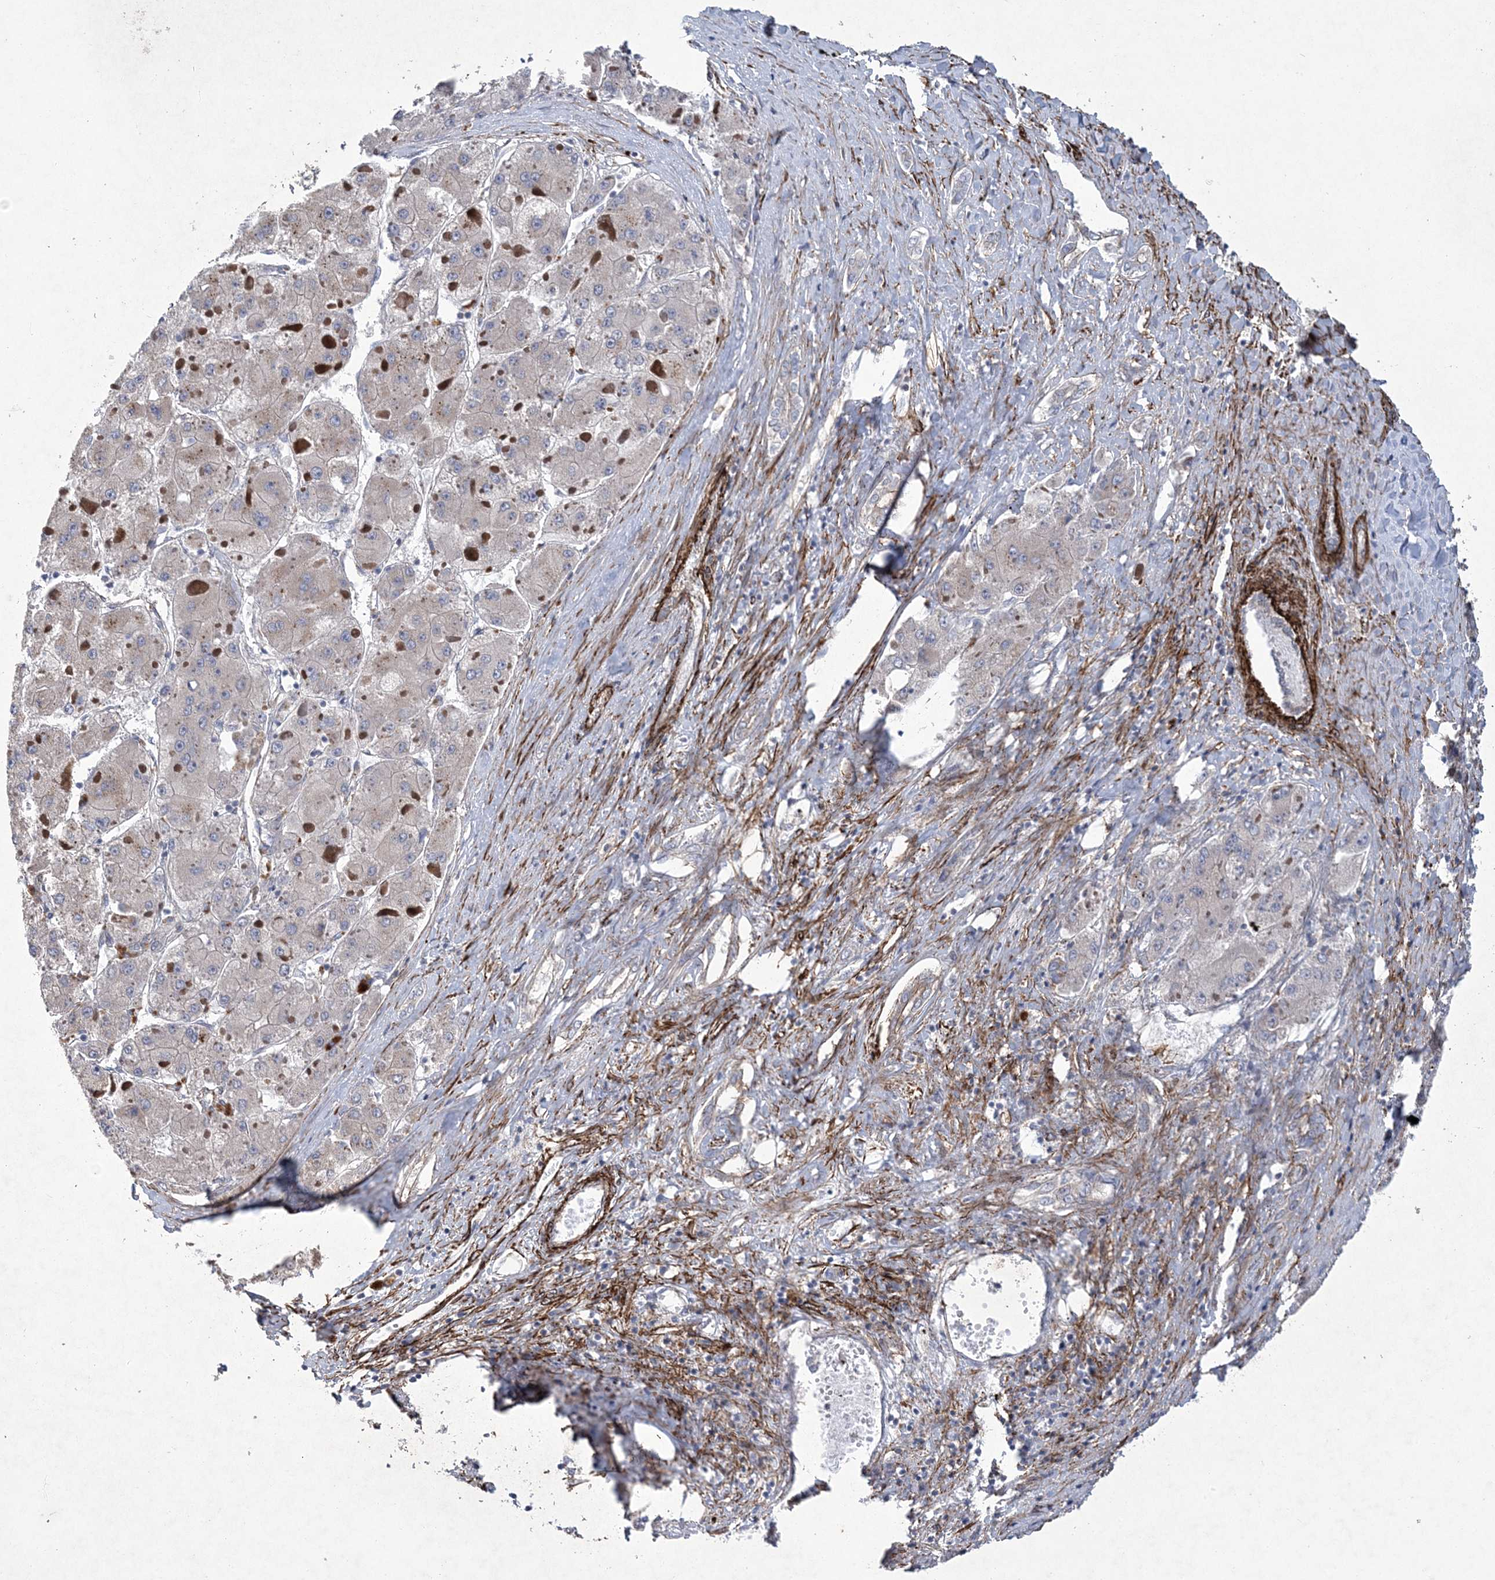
{"staining": {"intensity": "negative", "quantity": "none", "location": "none"}, "tissue": "liver cancer", "cell_type": "Tumor cells", "image_type": "cancer", "snomed": [{"axis": "morphology", "description": "Carcinoma, Hepatocellular, NOS"}, {"axis": "topography", "description": "Liver"}], "caption": "IHC micrograph of human hepatocellular carcinoma (liver) stained for a protein (brown), which reveals no positivity in tumor cells.", "gene": "ARSJ", "patient": {"sex": "female", "age": 73}}